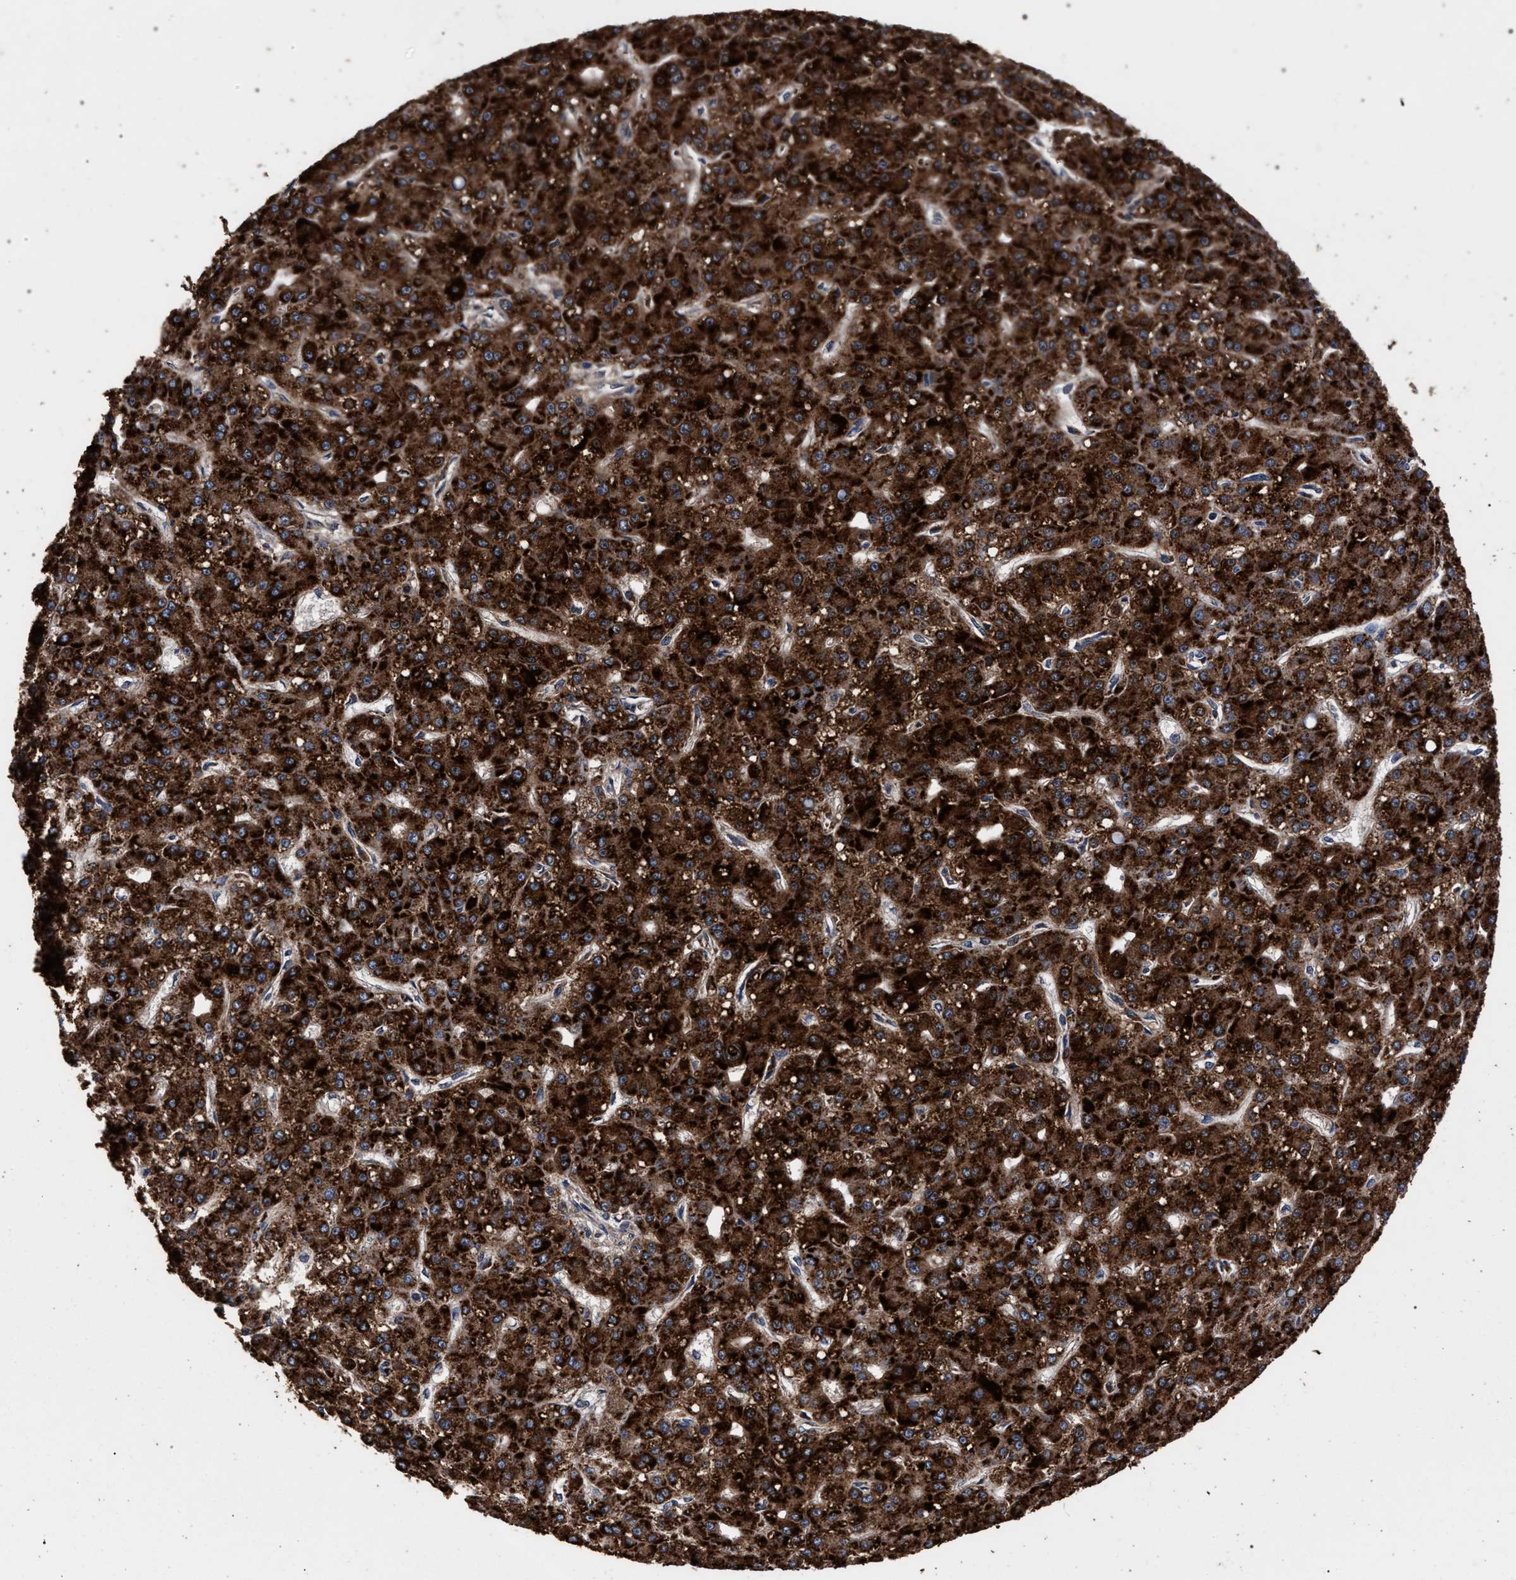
{"staining": {"intensity": "strong", "quantity": ">75%", "location": "cytoplasmic/membranous"}, "tissue": "liver cancer", "cell_type": "Tumor cells", "image_type": "cancer", "snomed": [{"axis": "morphology", "description": "Carcinoma, Hepatocellular, NOS"}, {"axis": "topography", "description": "Liver"}], "caption": "High-power microscopy captured an immunohistochemistry (IHC) photomicrograph of liver hepatocellular carcinoma, revealing strong cytoplasmic/membranous staining in approximately >75% of tumor cells. The protein is shown in brown color, while the nuclei are stained blue.", "gene": "ACOX1", "patient": {"sex": "male", "age": 67}}